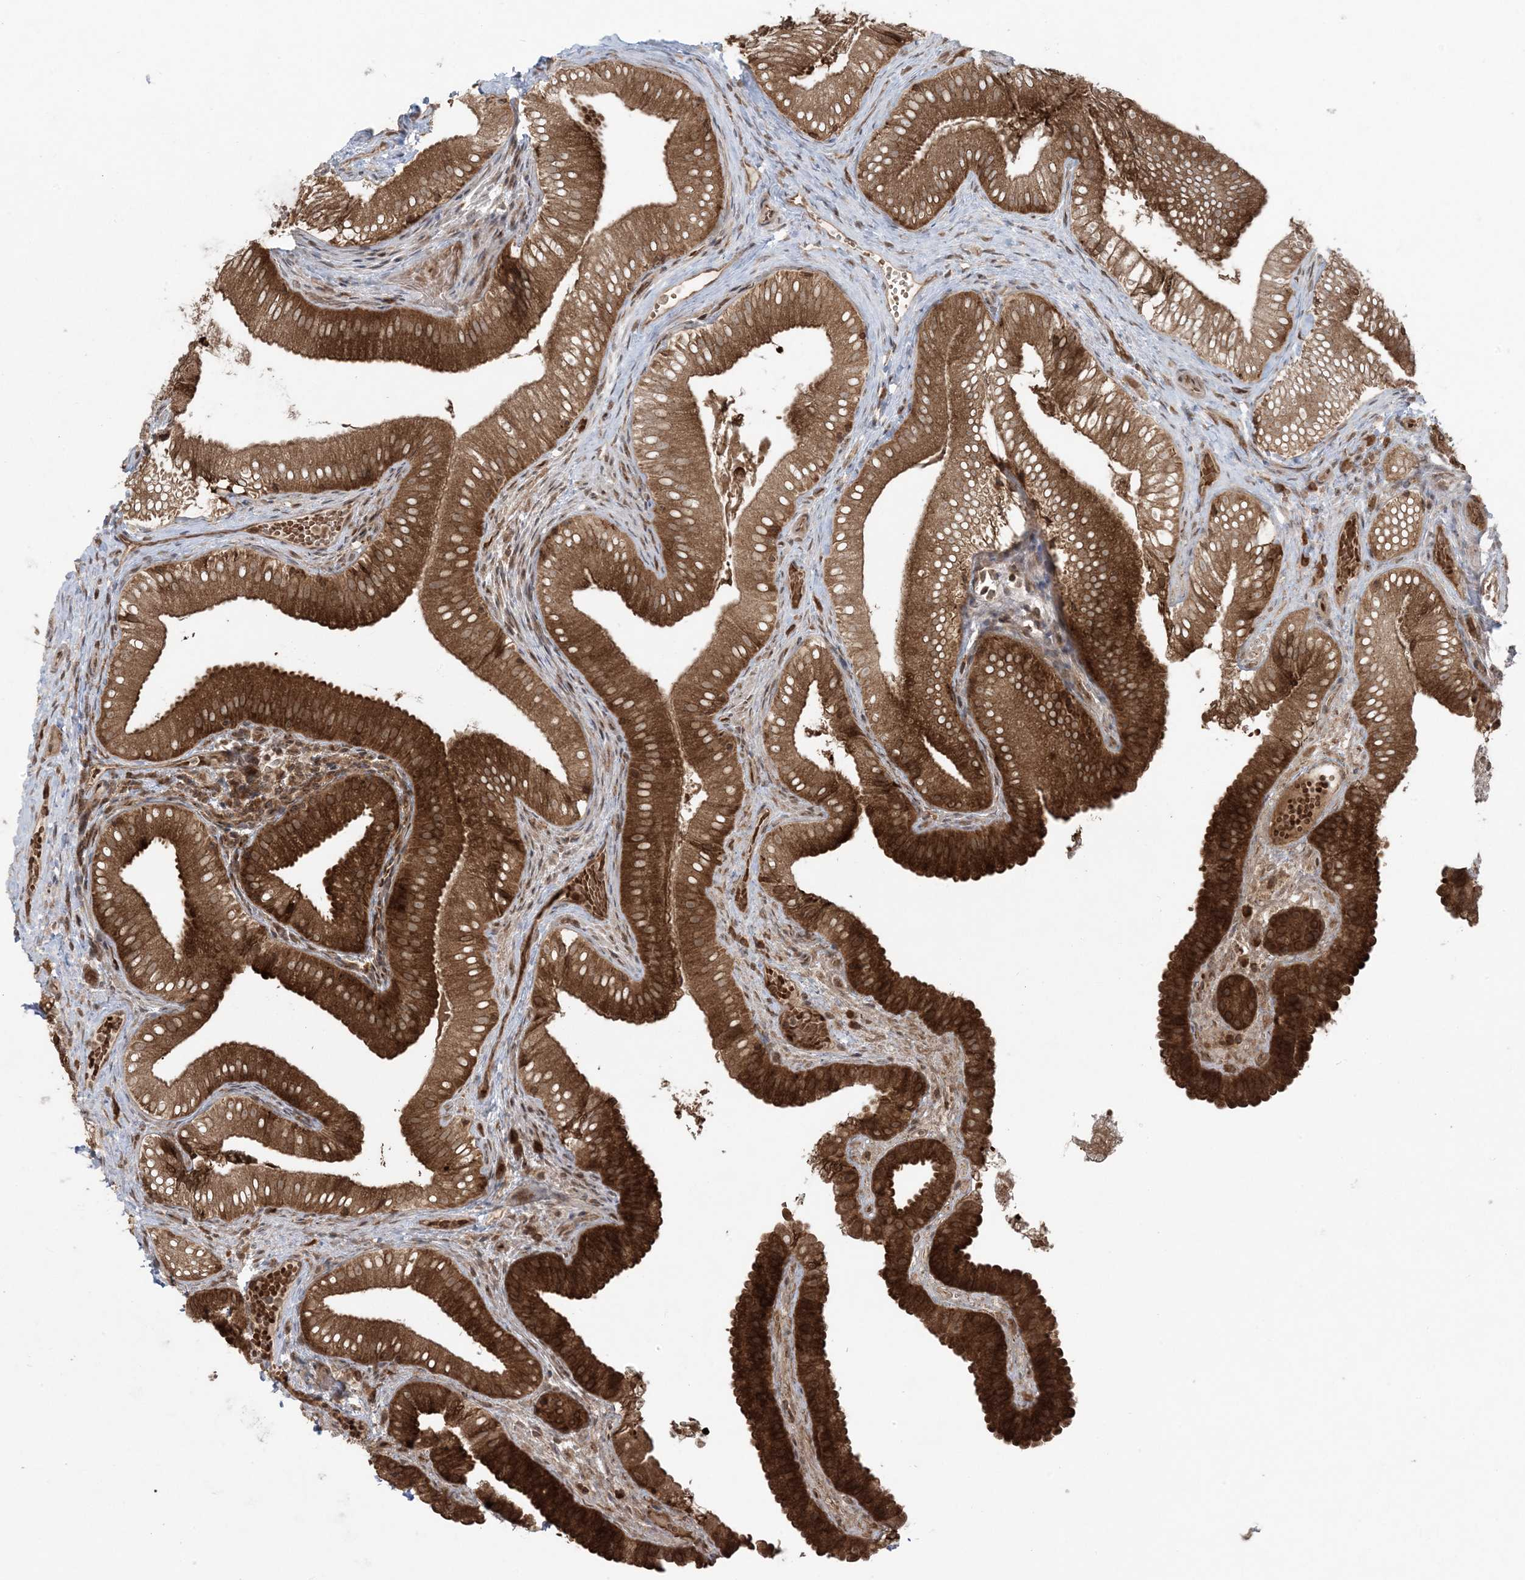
{"staining": {"intensity": "strong", "quantity": ">75%", "location": "cytoplasmic/membranous"}, "tissue": "gallbladder", "cell_type": "Glandular cells", "image_type": "normal", "snomed": [{"axis": "morphology", "description": "Normal tissue, NOS"}, {"axis": "topography", "description": "Gallbladder"}], "caption": "Glandular cells display high levels of strong cytoplasmic/membranous staining in about >75% of cells in benign gallbladder. Using DAB (3,3'-diaminobenzidine) (brown) and hematoxylin (blue) stains, captured at high magnification using brightfield microscopy.", "gene": "DDX19B", "patient": {"sex": "female", "age": 30}}